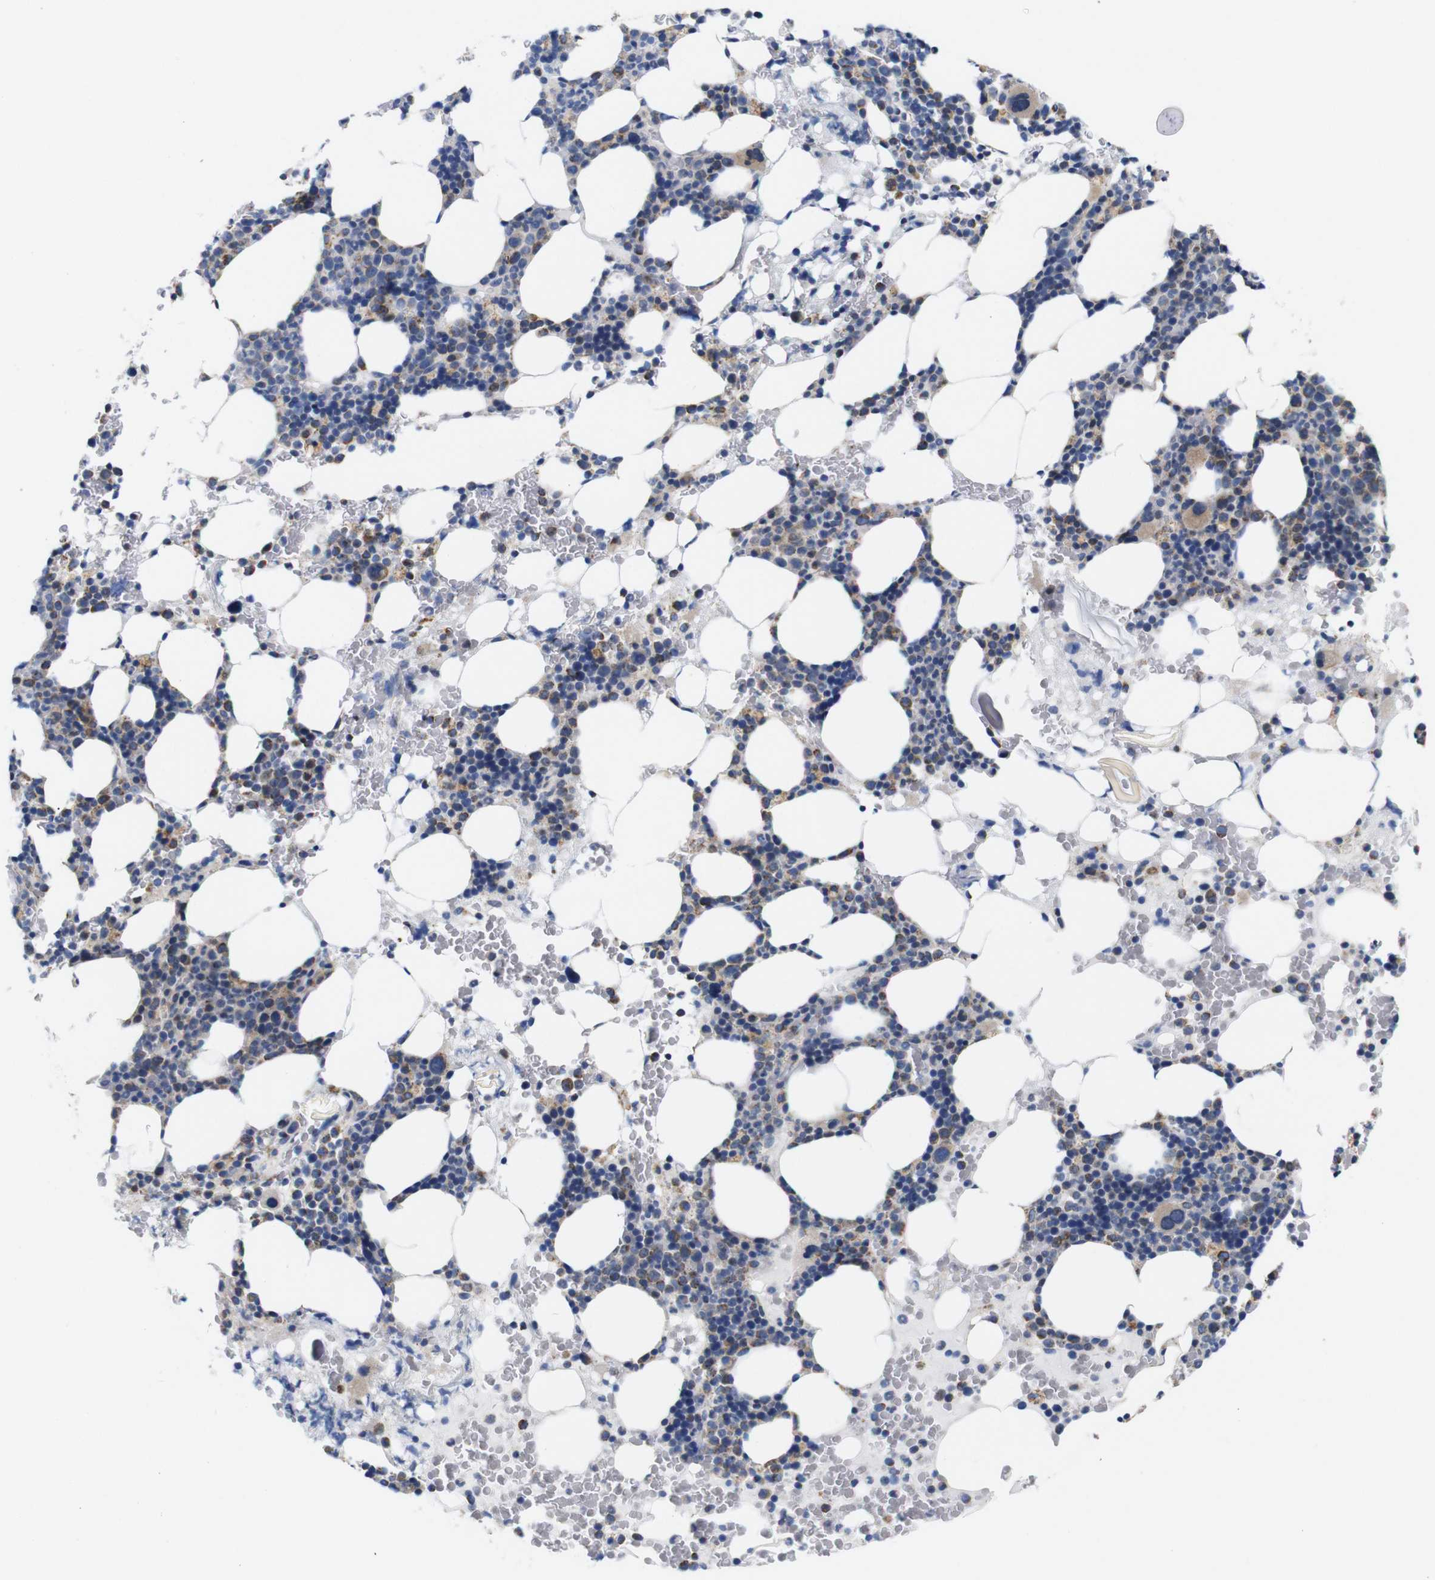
{"staining": {"intensity": "moderate", "quantity": "25%-75%", "location": "cytoplasmic/membranous"}, "tissue": "bone marrow", "cell_type": "Hematopoietic cells", "image_type": "normal", "snomed": [{"axis": "morphology", "description": "Normal tissue, NOS"}, {"axis": "morphology", "description": "Inflammation, NOS"}, {"axis": "topography", "description": "Bone marrow"}], "caption": "Immunohistochemical staining of benign human bone marrow displays medium levels of moderate cytoplasmic/membranous positivity in about 25%-75% of hematopoietic cells. The staining was performed using DAB, with brown indicating positive protein expression. Nuclei are stained blue with hematoxylin.", "gene": "FAM171B", "patient": {"sex": "female", "age": 84}}